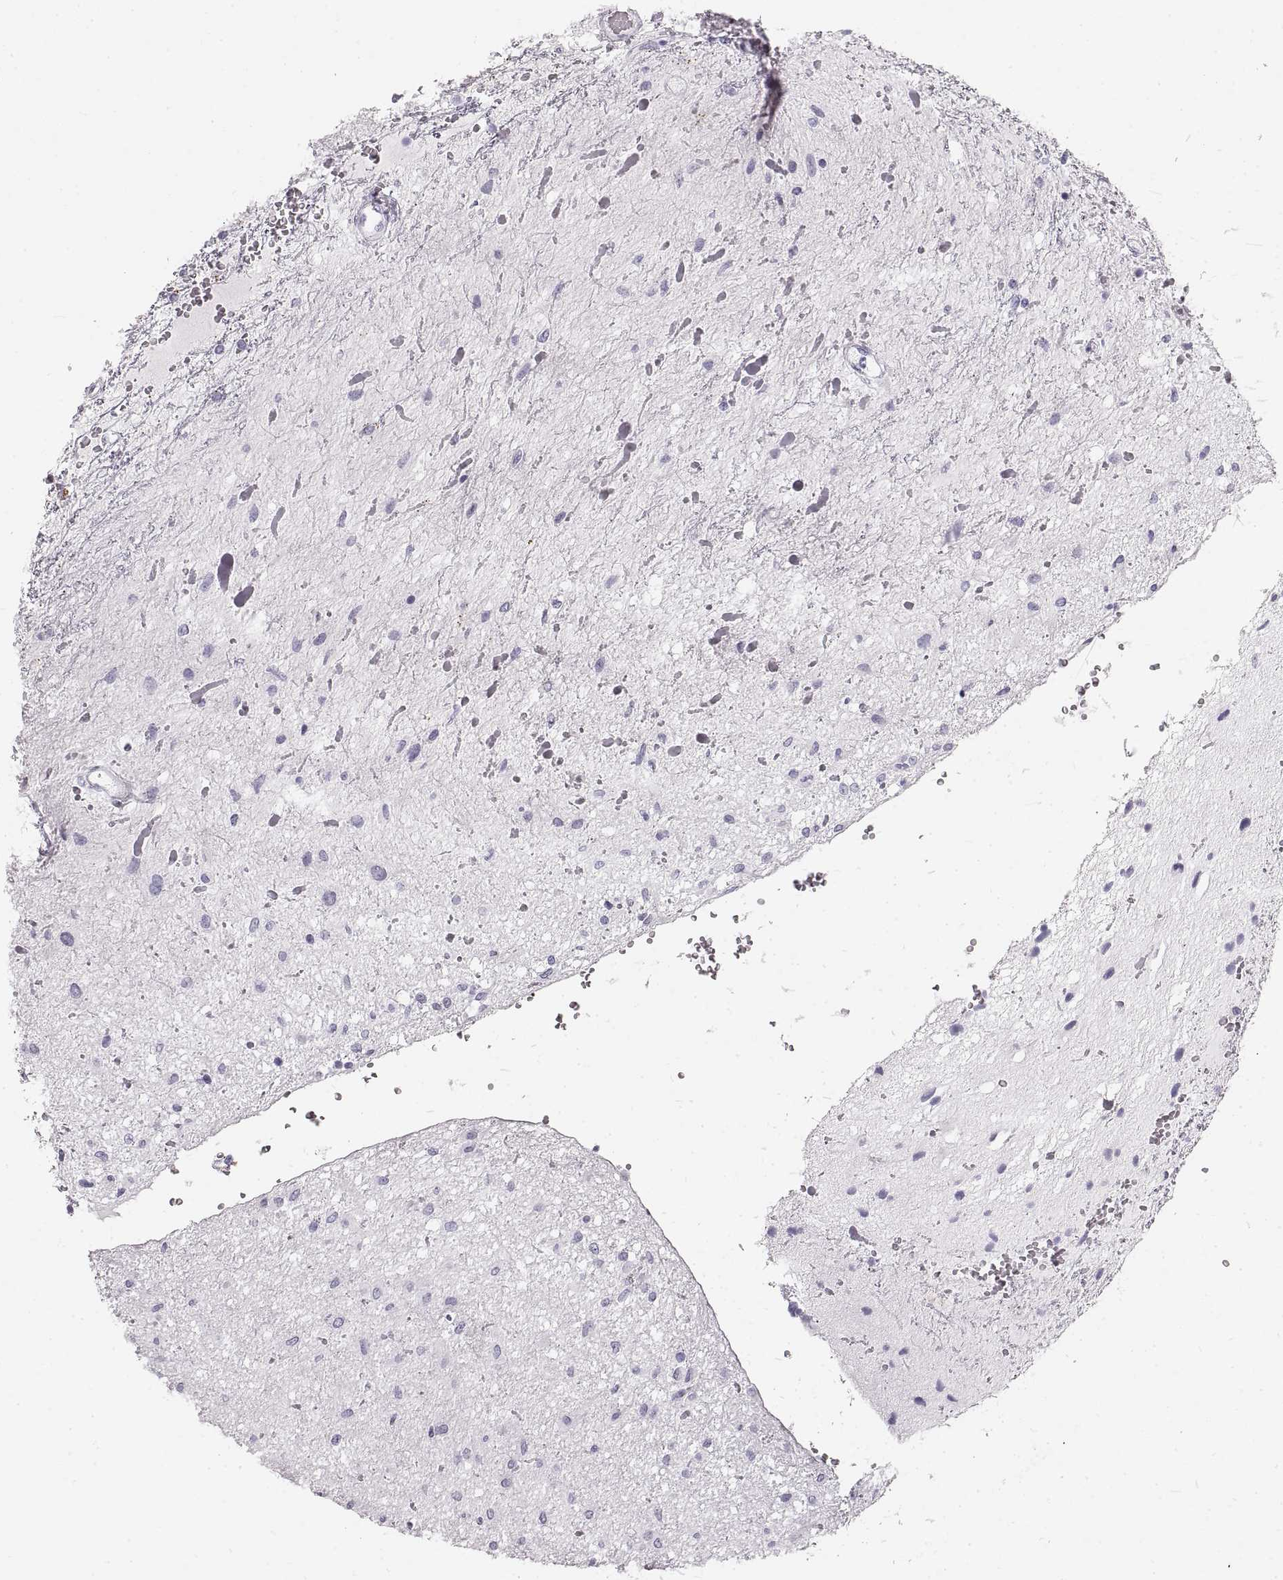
{"staining": {"intensity": "negative", "quantity": "none", "location": "none"}, "tissue": "glioma", "cell_type": "Tumor cells", "image_type": "cancer", "snomed": [{"axis": "morphology", "description": "Glioma, malignant, Low grade"}, {"axis": "topography", "description": "Cerebellum"}], "caption": "Immunohistochemical staining of malignant glioma (low-grade) displays no significant expression in tumor cells.", "gene": "CRYAA", "patient": {"sex": "female", "age": 14}}